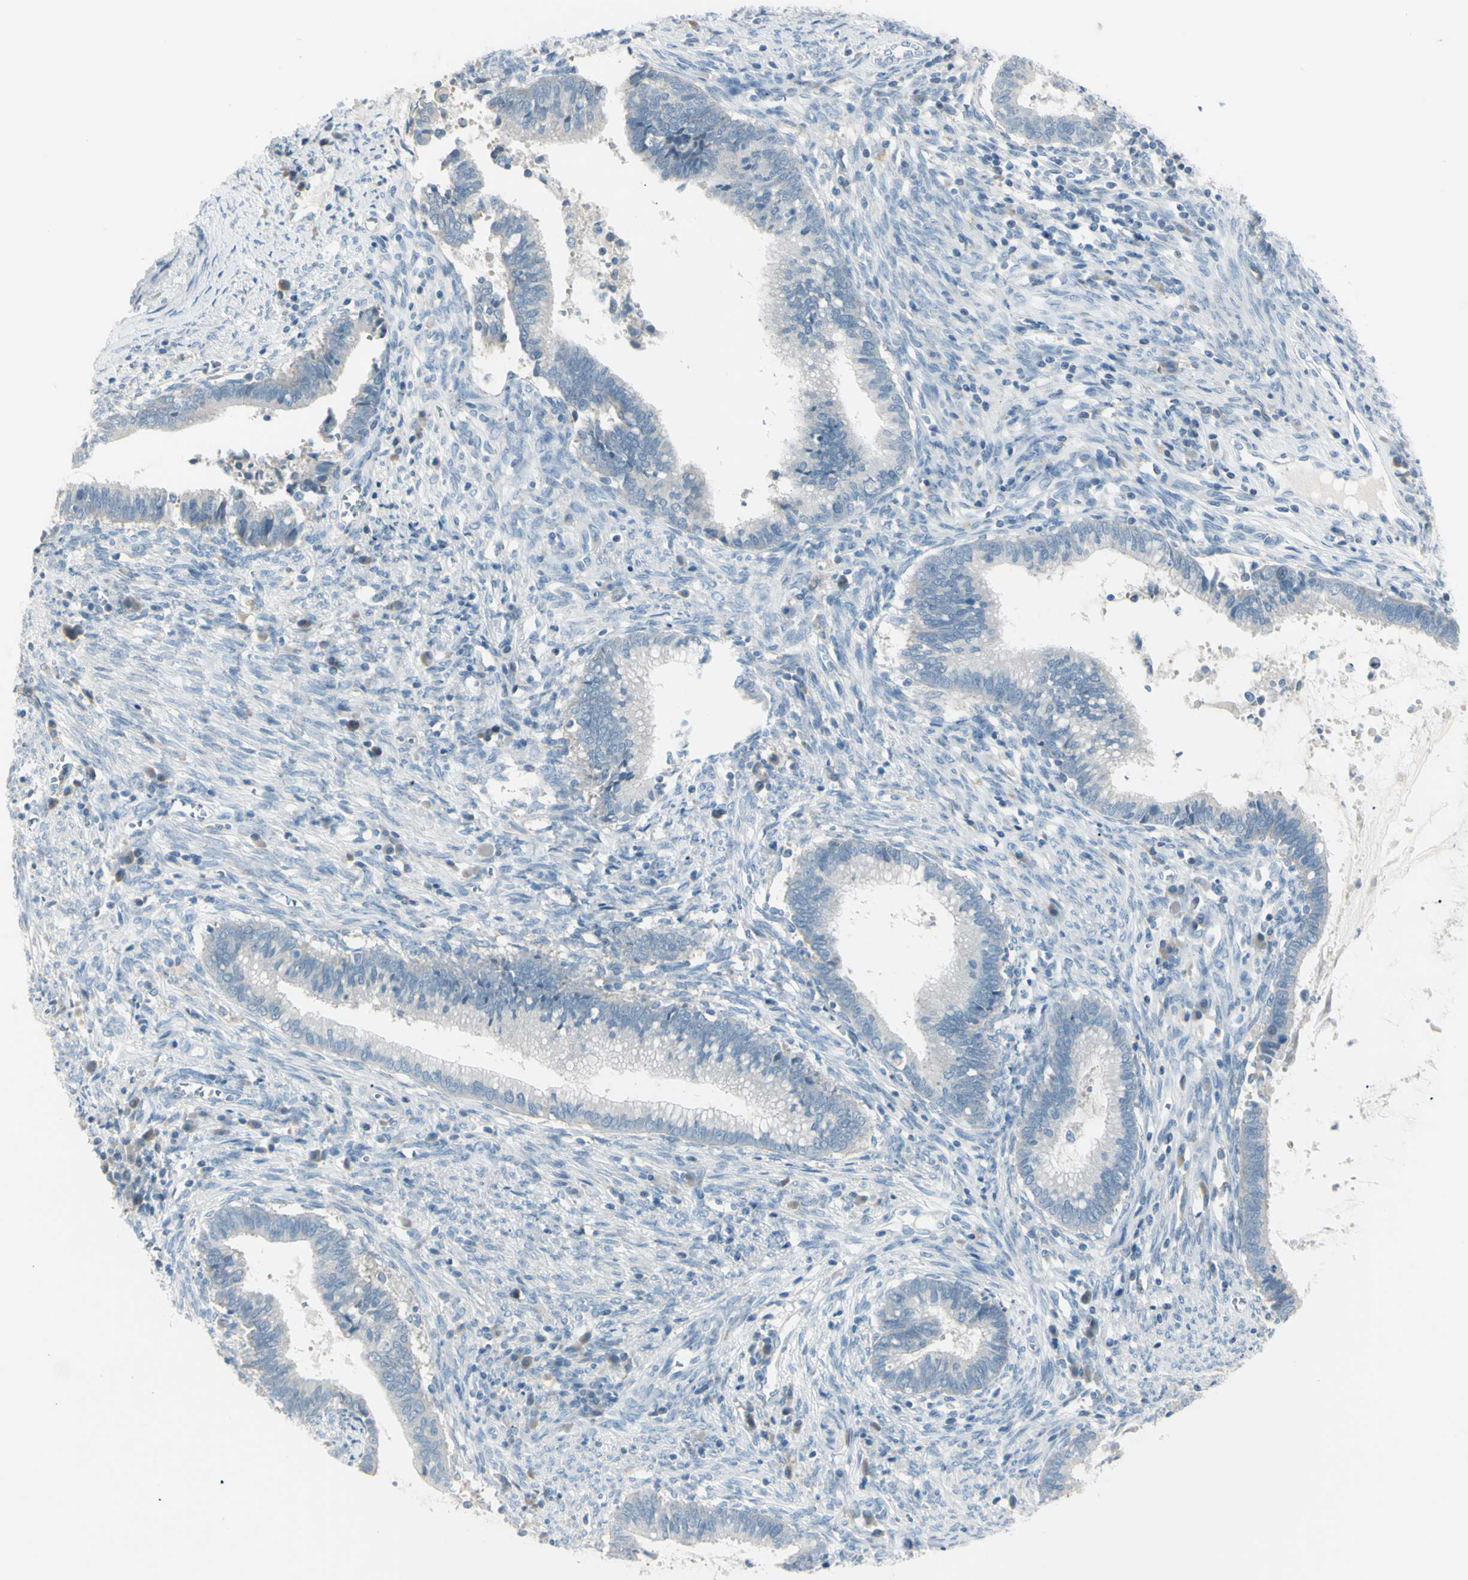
{"staining": {"intensity": "negative", "quantity": "none", "location": "none"}, "tissue": "cervical cancer", "cell_type": "Tumor cells", "image_type": "cancer", "snomed": [{"axis": "morphology", "description": "Adenocarcinoma, NOS"}, {"axis": "topography", "description": "Cervix"}], "caption": "Cervical adenocarcinoma was stained to show a protein in brown. There is no significant staining in tumor cells.", "gene": "GPR34", "patient": {"sex": "female", "age": 44}}